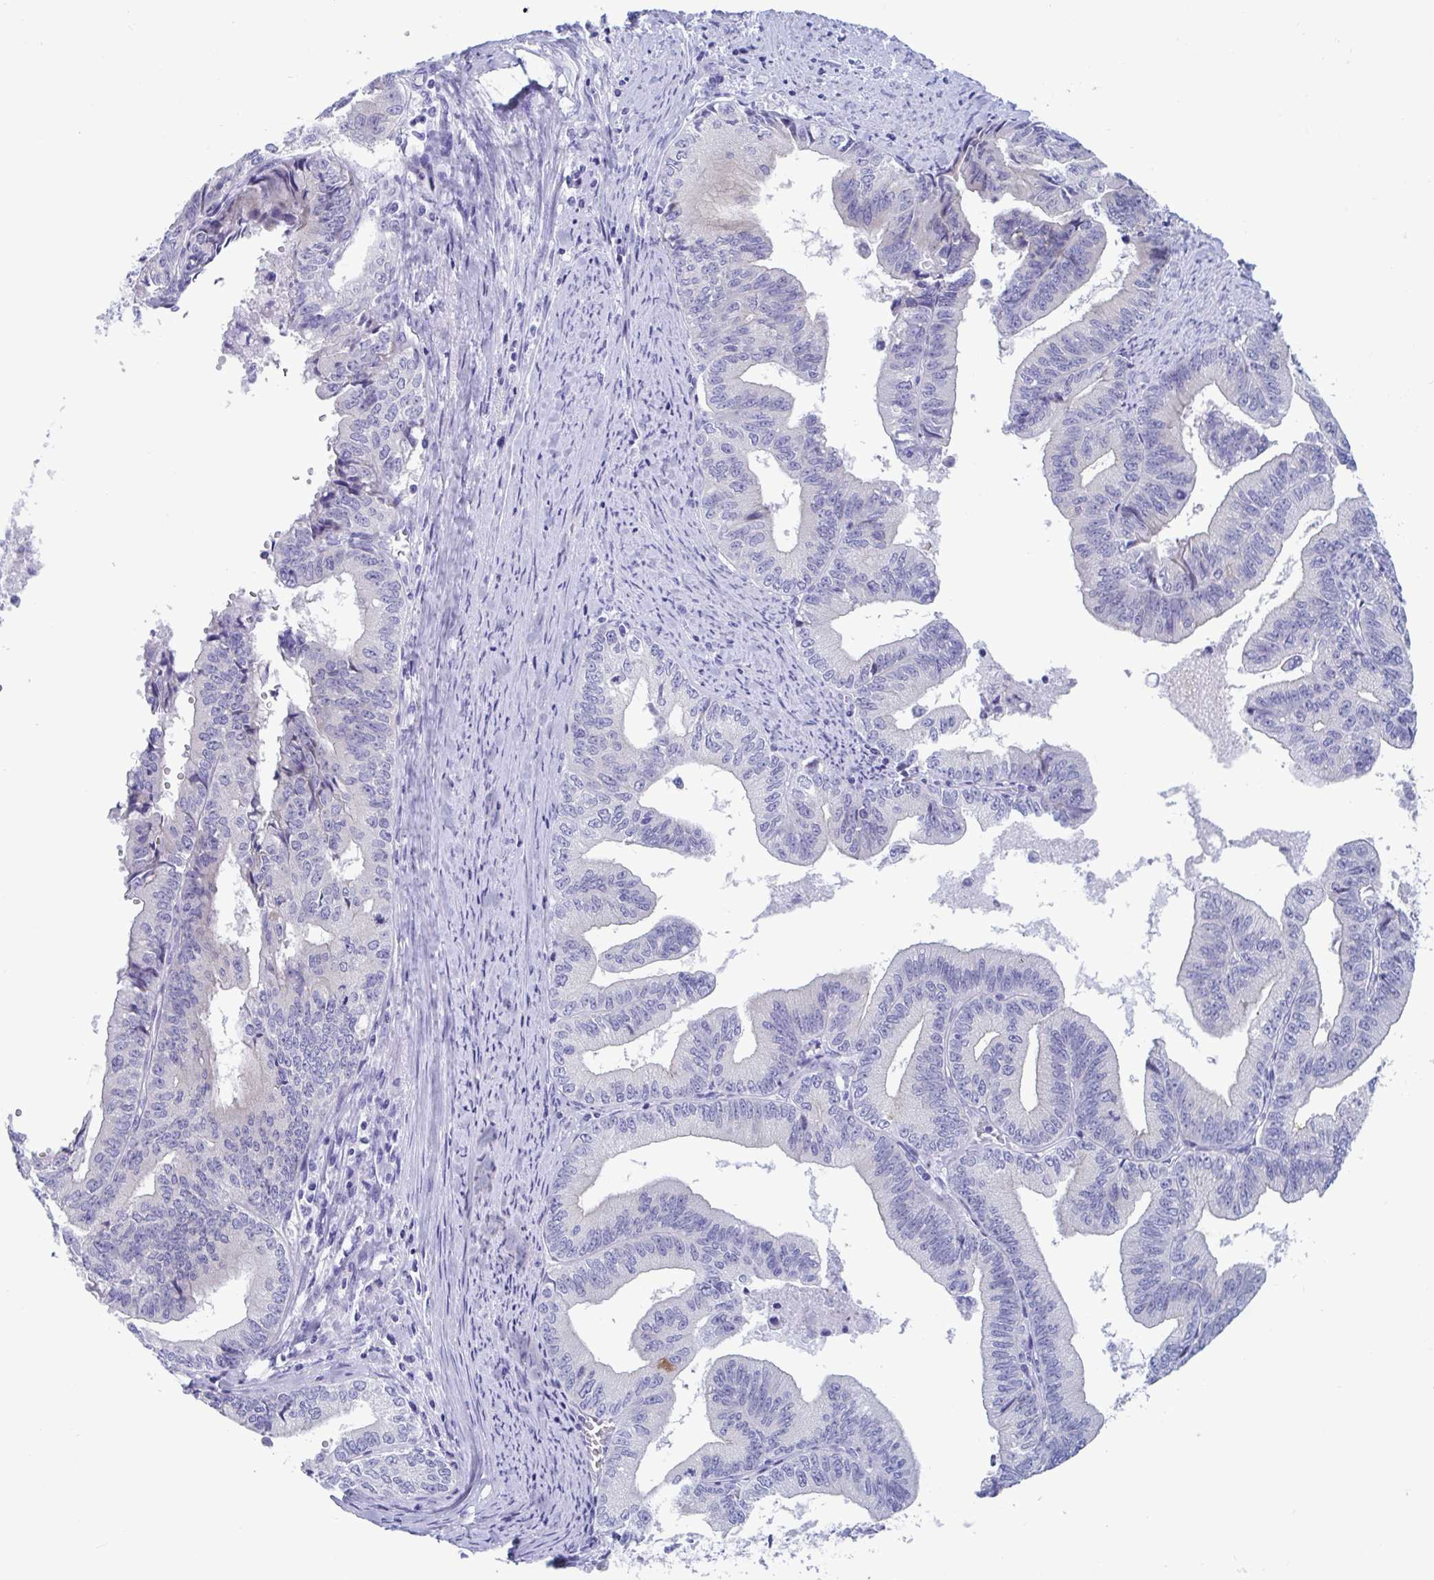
{"staining": {"intensity": "negative", "quantity": "none", "location": "none"}, "tissue": "endometrial cancer", "cell_type": "Tumor cells", "image_type": "cancer", "snomed": [{"axis": "morphology", "description": "Adenocarcinoma, NOS"}, {"axis": "topography", "description": "Endometrium"}], "caption": "Tumor cells show no significant protein positivity in endometrial cancer (adenocarcinoma). (DAB immunohistochemistry, high magnification).", "gene": "TTC30B", "patient": {"sex": "female", "age": 65}}